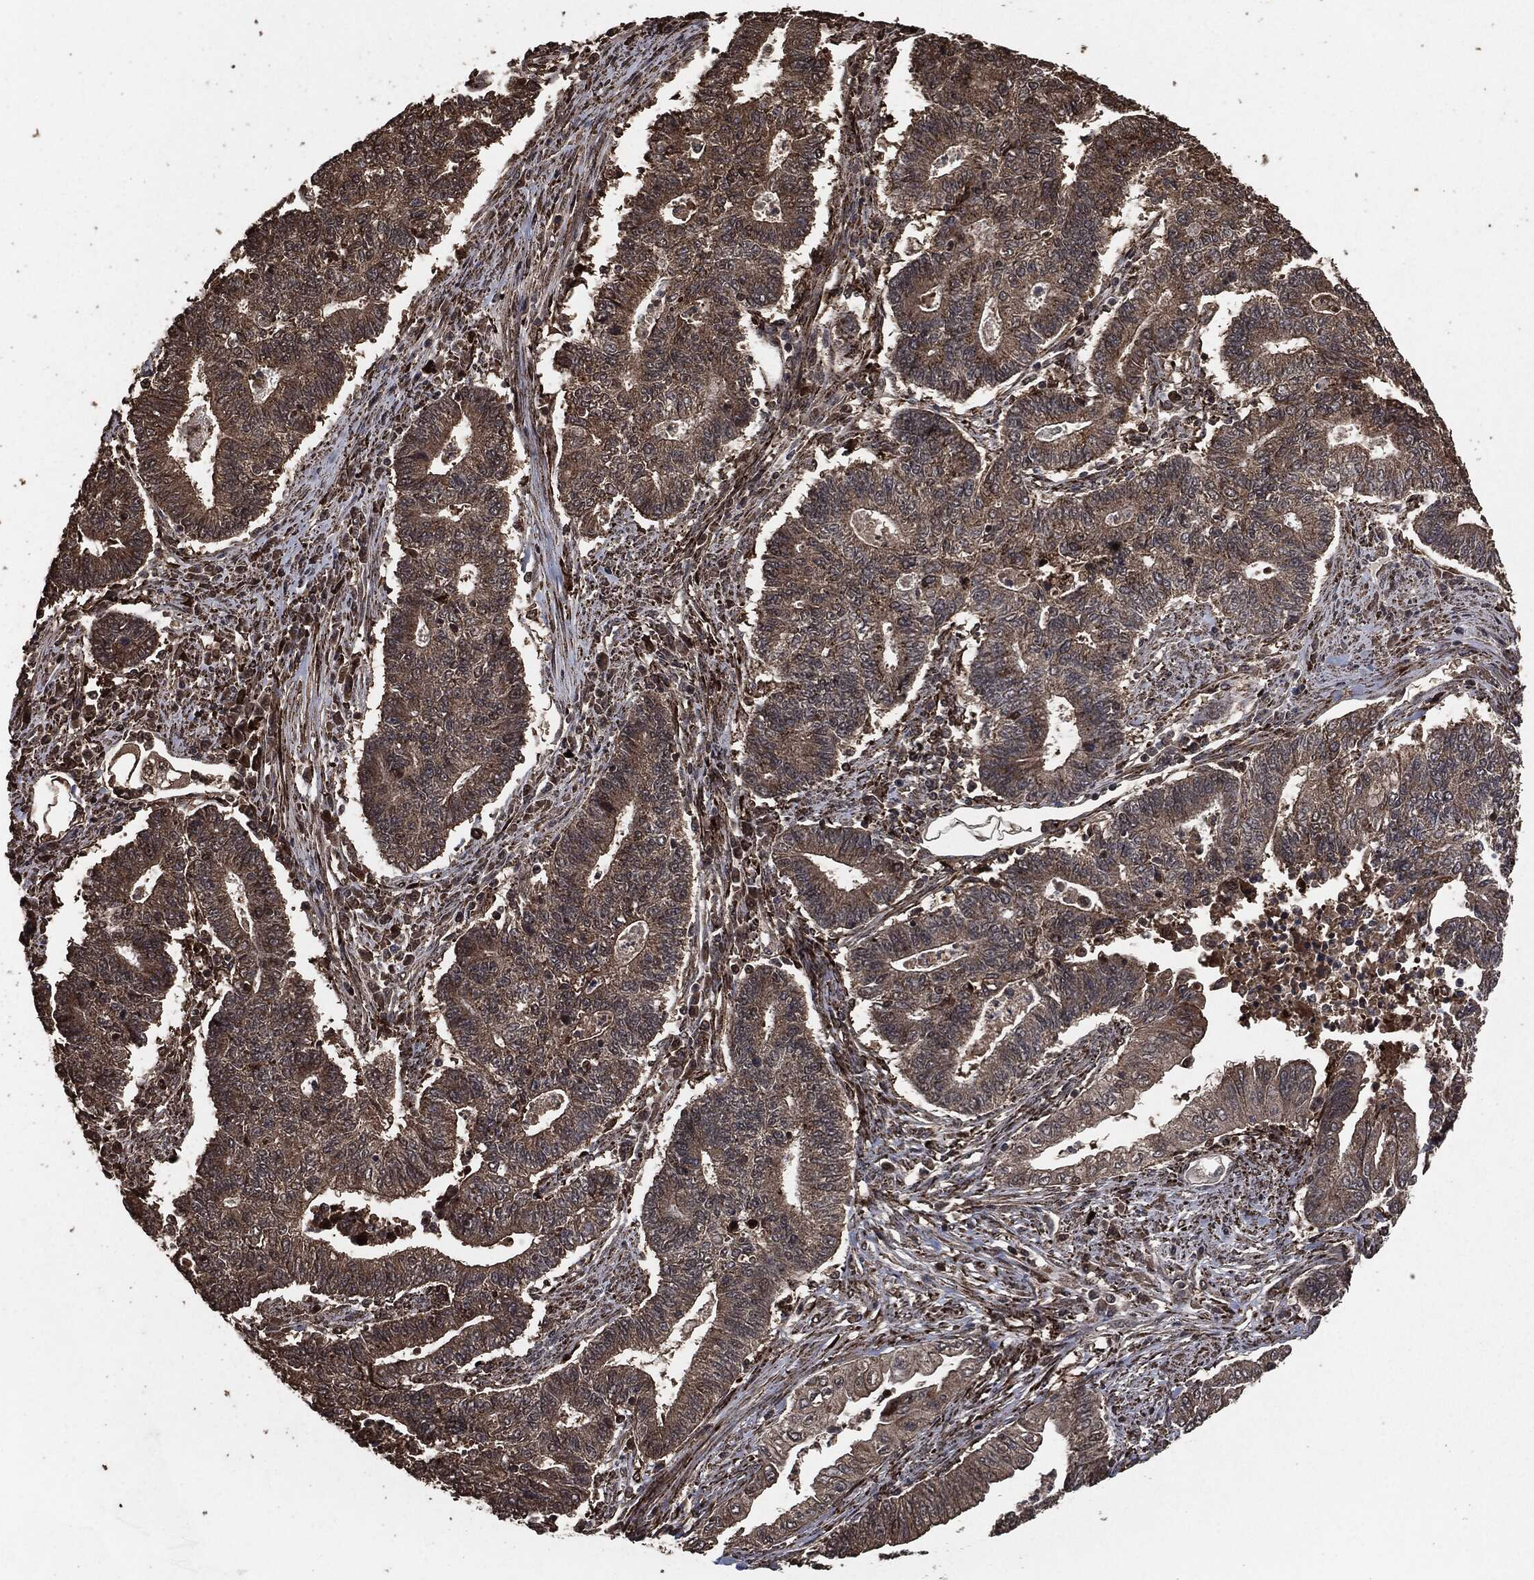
{"staining": {"intensity": "moderate", "quantity": "25%-75%", "location": "cytoplasmic/membranous"}, "tissue": "endometrial cancer", "cell_type": "Tumor cells", "image_type": "cancer", "snomed": [{"axis": "morphology", "description": "Adenocarcinoma, NOS"}, {"axis": "topography", "description": "Uterus"}, {"axis": "topography", "description": "Endometrium"}], "caption": "This micrograph demonstrates immunohistochemistry staining of endometrial adenocarcinoma, with medium moderate cytoplasmic/membranous positivity in approximately 25%-75% of tumor cells.", "gene": "EGFR", "patient": {"sex": "female", "age": 54}}